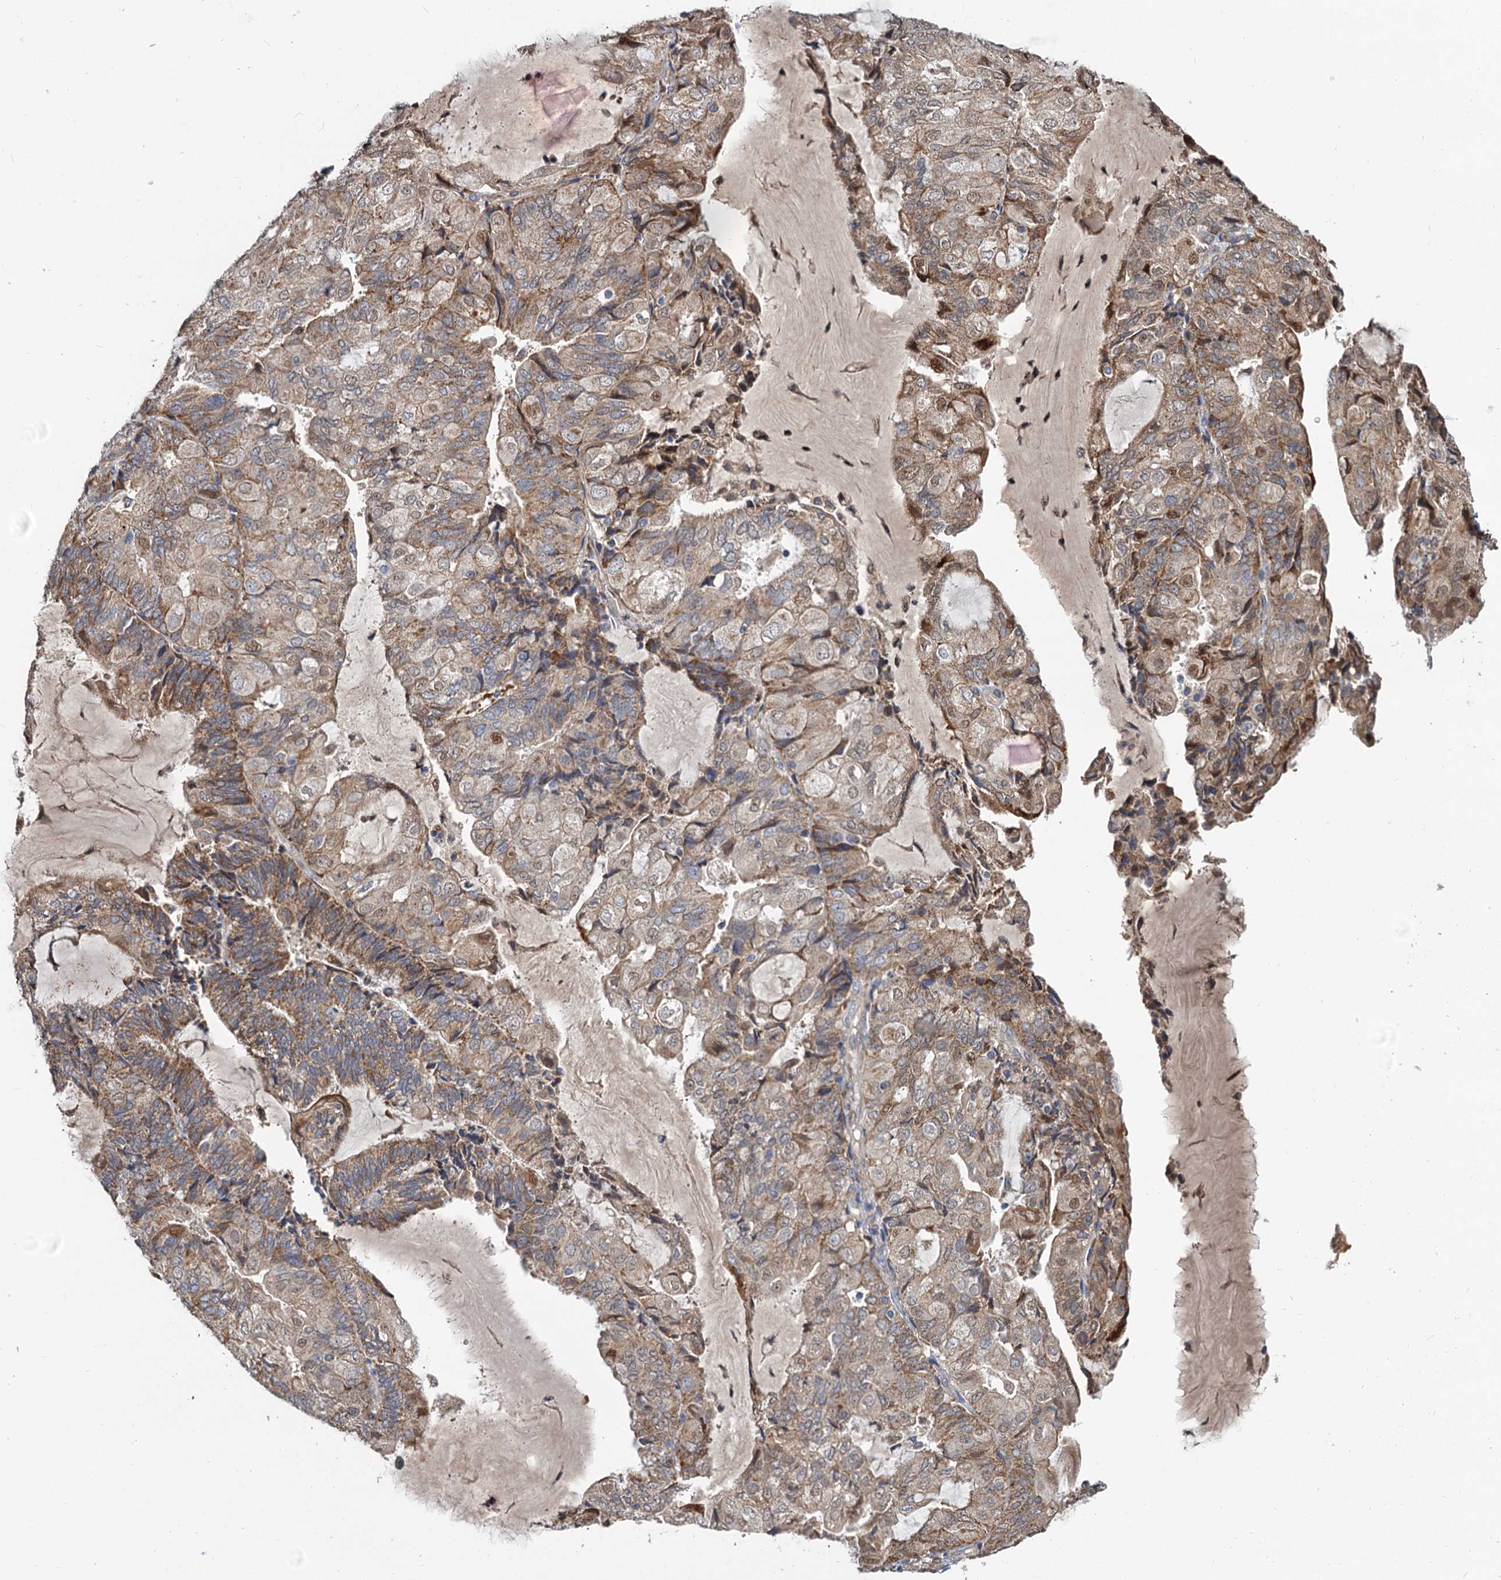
{"staining": {"intensity": "moderate", "quantity": ">75%", "location": "cytoplasmic/membranous,nuclear"}, "tissue": "endometrial cancer", "cell_type": "Tumor cells", "image_type": "cancer", "snomed": [{"axis": "morphology", "description": "Adenocarcinoma, NOS"}, {"axis": "topography", "description": "Endometrium"}], "caption": "Protein expression analysis of adenocarcinoma (endometrial) exhibits moderate cytoplasmic/membranous and nuclear staining in about >75% of tumor cells. (DAB (3,3'-diaminobenzidine) IHC with brightfield microscopy, high magnification).", "gene": "ALKBH7", "patient": {"sex": "female", "age": 81}}